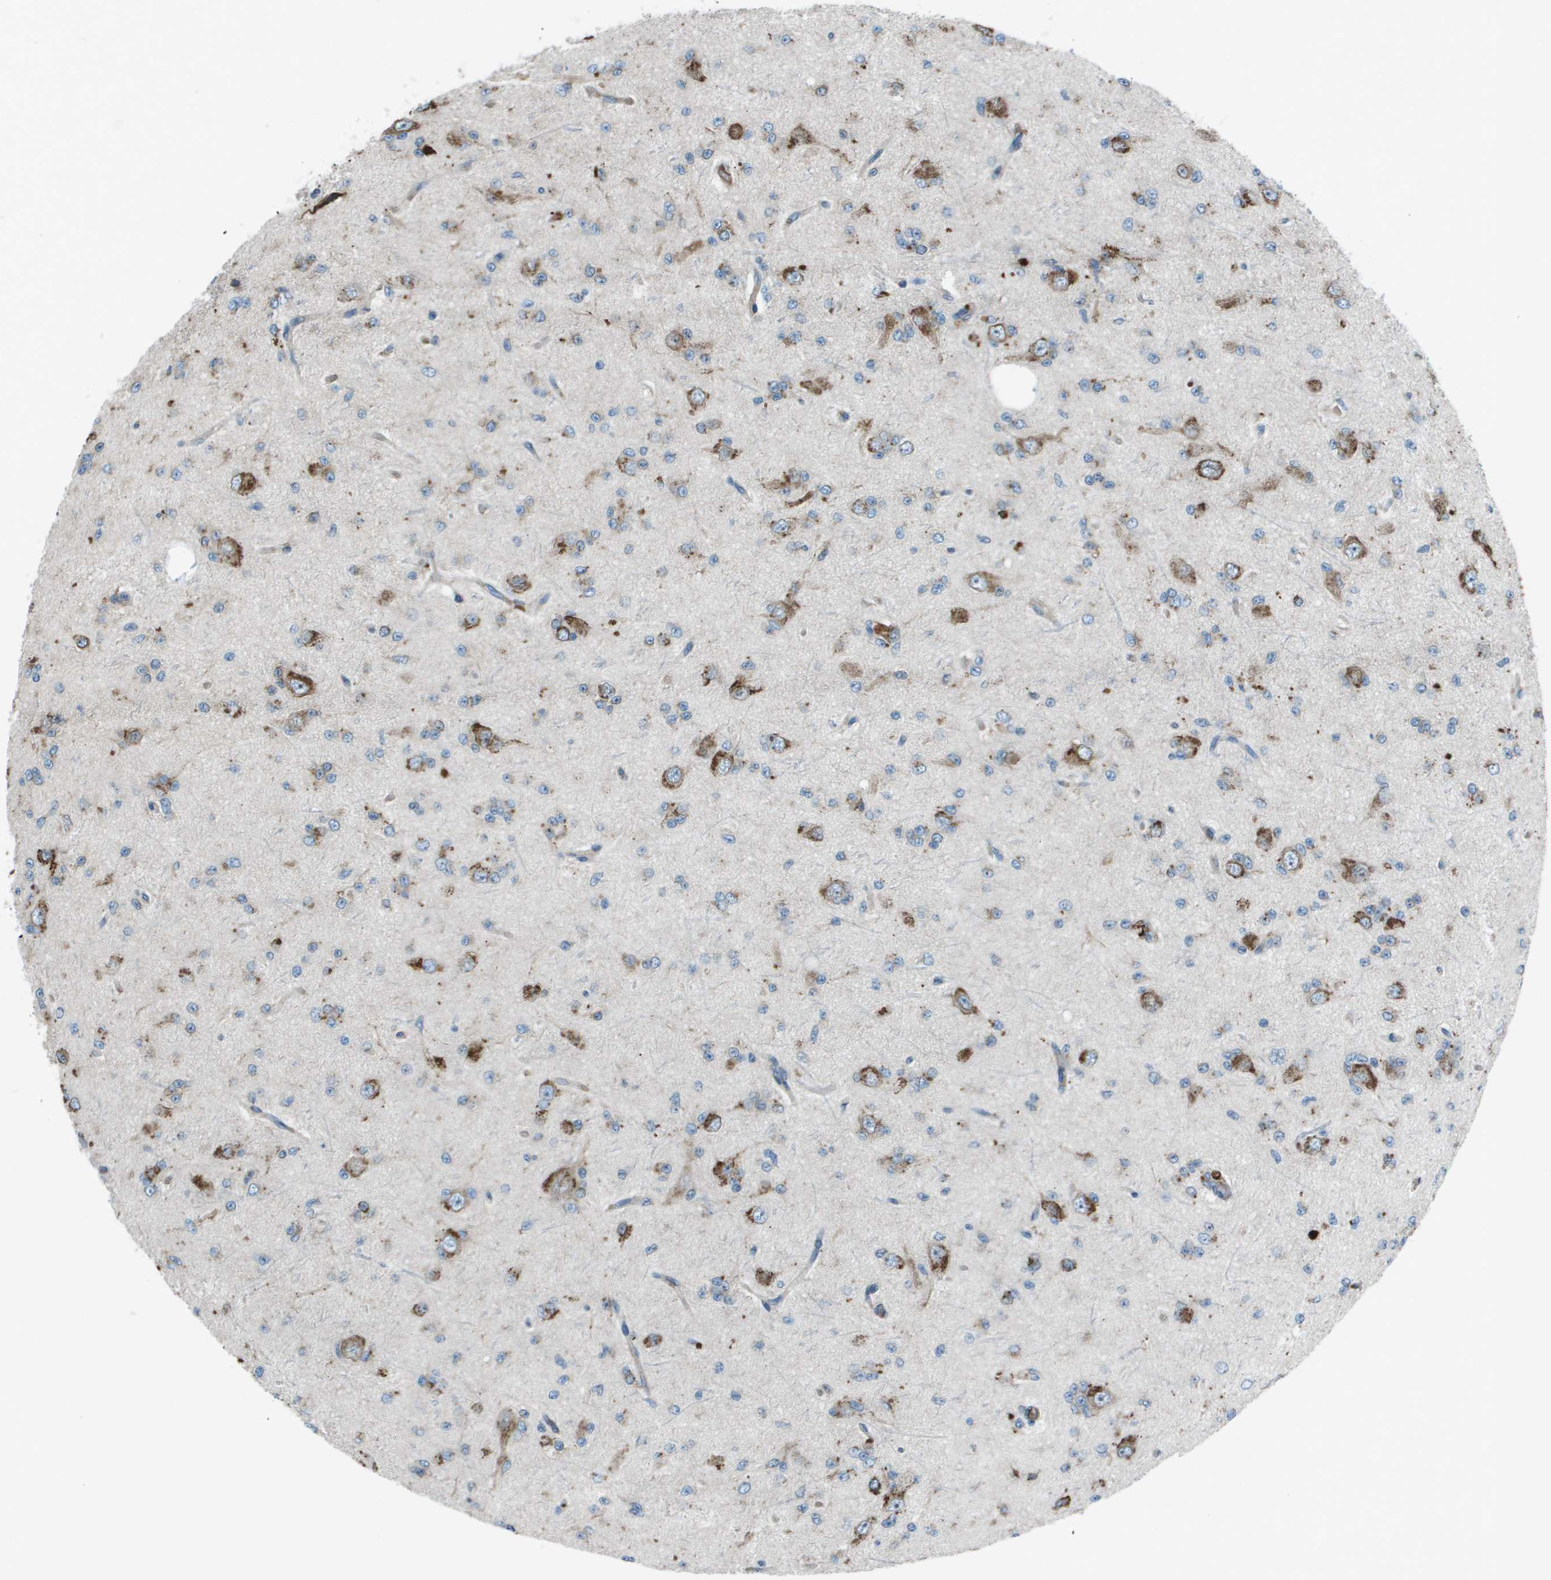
{"staining": {"intensity": "negative", "quantity": "none", "location": "none"}, "tissue": "glioma", "cell_type": "Tumor cells", "image_type": "cancer", "snomed": [{"axis": "morphology", "description": "Glioma, malignant, Low grade"}, {"axis": "topography", "description": "Brain"}], "caption": "An image of malignant low-grade glioma stained for a protein exhibits no brown staining in tumor cells.", "gene": "UTS2", "patient": {"sex": "male", "age": 38}}